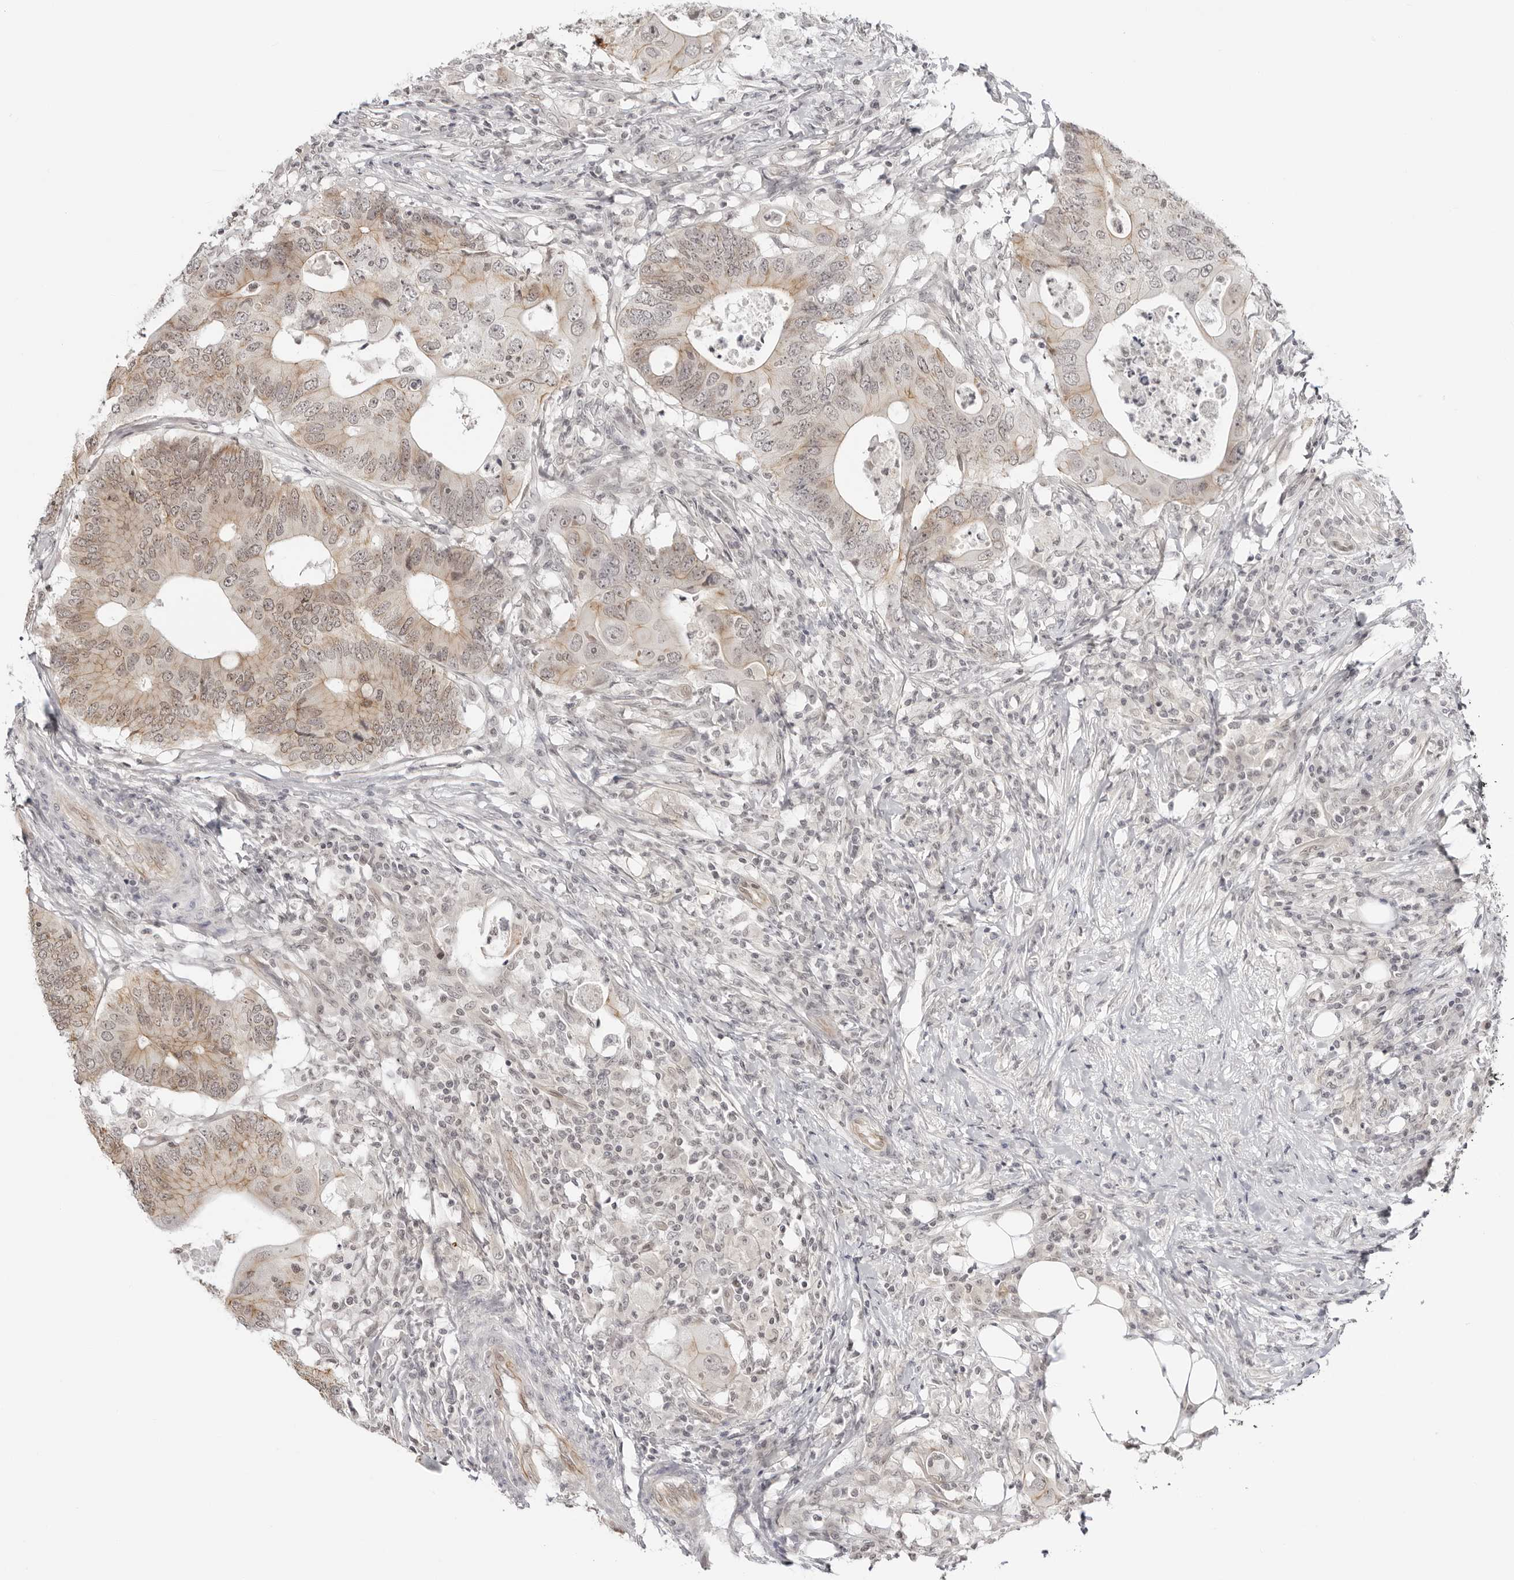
{"staining": {"intensity": "weak", "quantity": ">75%", "location": "cytoplasmic/membranous"}, "tissue": "colorectal cancer", "cell_type": "Tumor cells", "image_type": "cancer", "snomed": [{"axis": "morphology", "description": "Adenocarcinoma, NOS"}, {"axis": "topography", "description": "Colon"}], "caption": "DAB (3,3'-diaminobenzidine) immunohistochemical staining of colorectal cancer (adenocarcinoma) demonstrates weak cytoplasmic/membranous protein staining in approximately >75% of tumor cells. (DAB (3,3'-diaminobenzidine) IHC with brightfield microscopy, high magnification).", "gene": "TRAPPC3", "patient": {"sex": "male", "age": 71}}